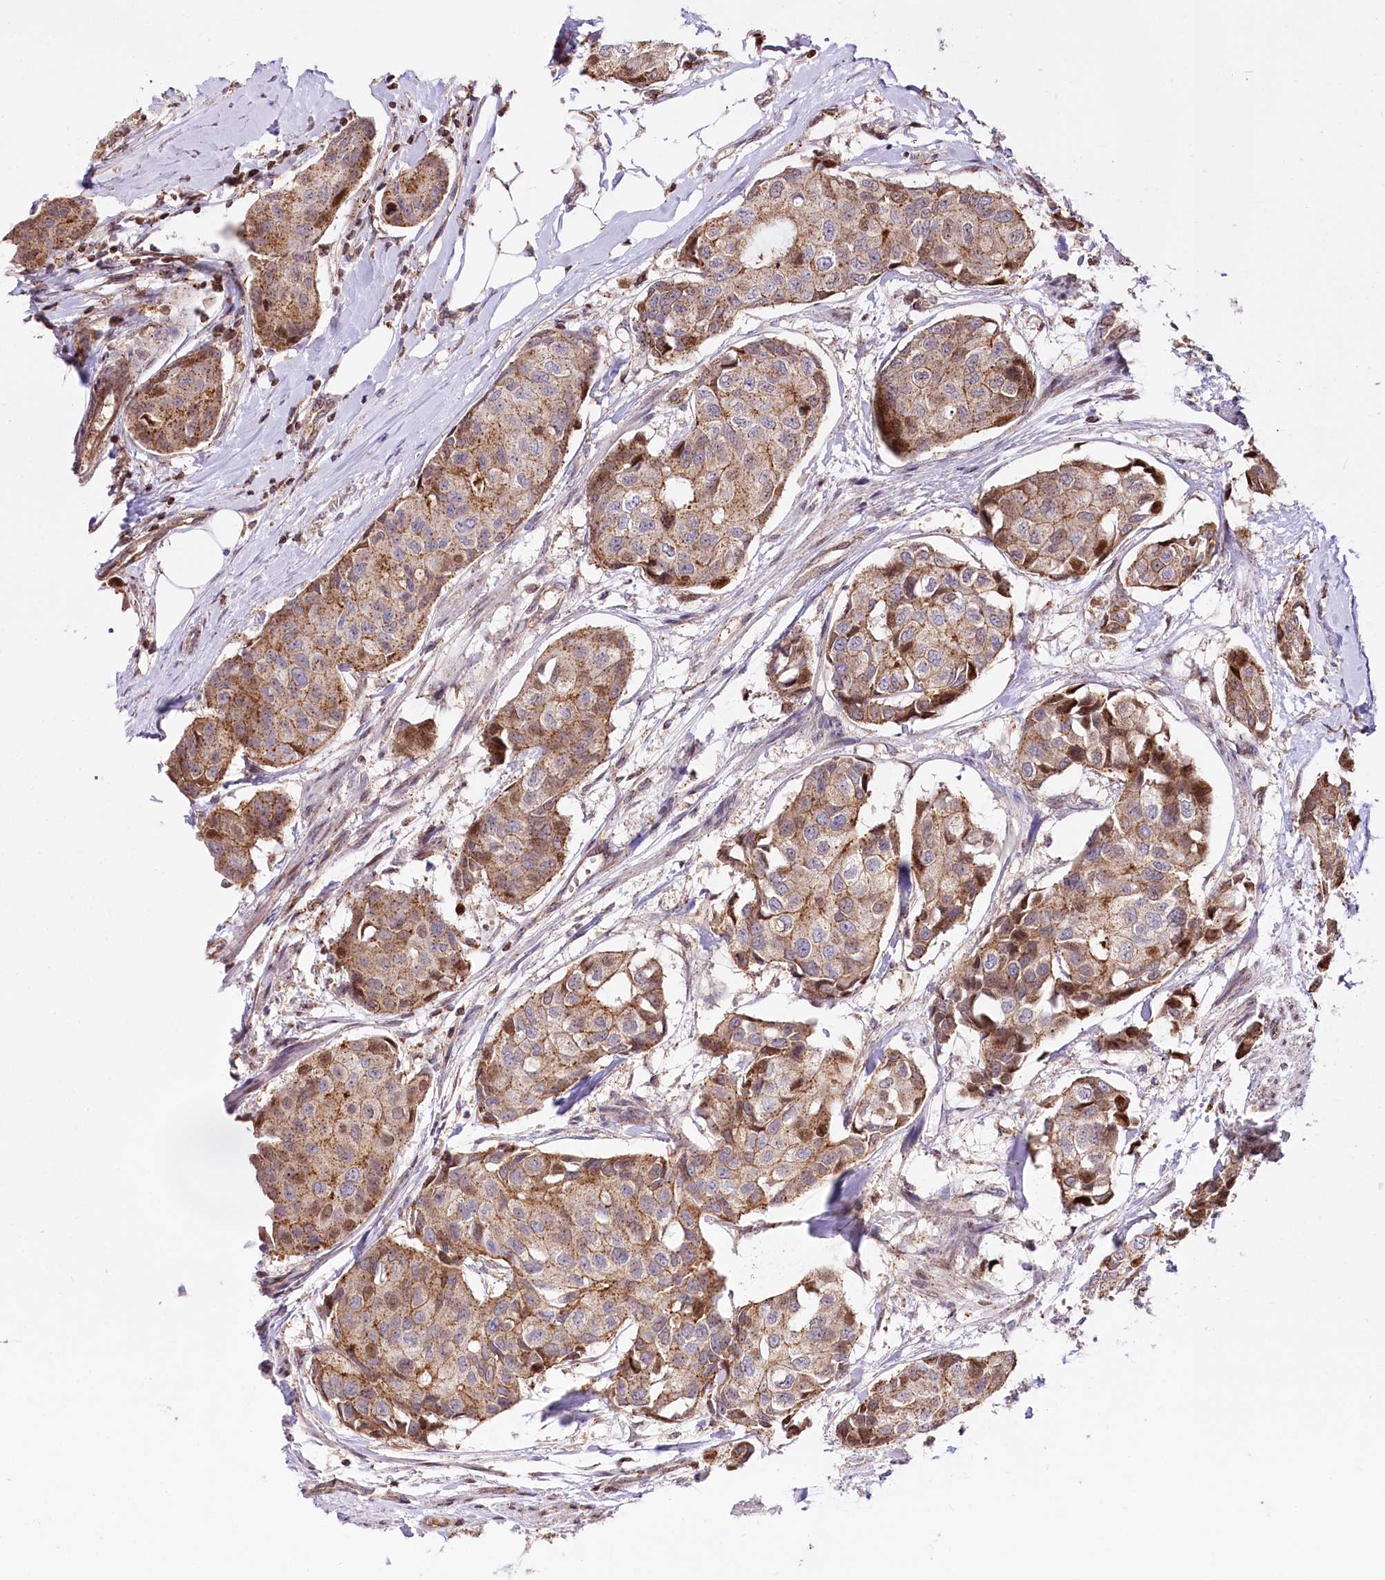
{"staining": {"intensity": "moderate", "quantity": ">75%", "location": "cytoplasmic/membranous,nuclear"}, "tissue": "breast cancer", "cell_type": "Tumor cells", "image_type": "cancer", "snomed": [{"axis": "morphology", "description": "Duct carcinoma"}, {"axis": "topography", "description": "Breast"}], "caption": "High-magnification brightfield microscopy of breast intraductal carcinoma stained with DAB (3,3'-diaminobenzidine) (brown) and counterstained with hematoxylin (blue). tumor cells exhibit moderate cytoplasmic/membranous and nuclear expression is appreciated in approximately>75% of cells. (IHC, brightfield microscopy, high magnification).", "gene": "ZFYVE27", "patient": {"sex": "female", "age": 80}}